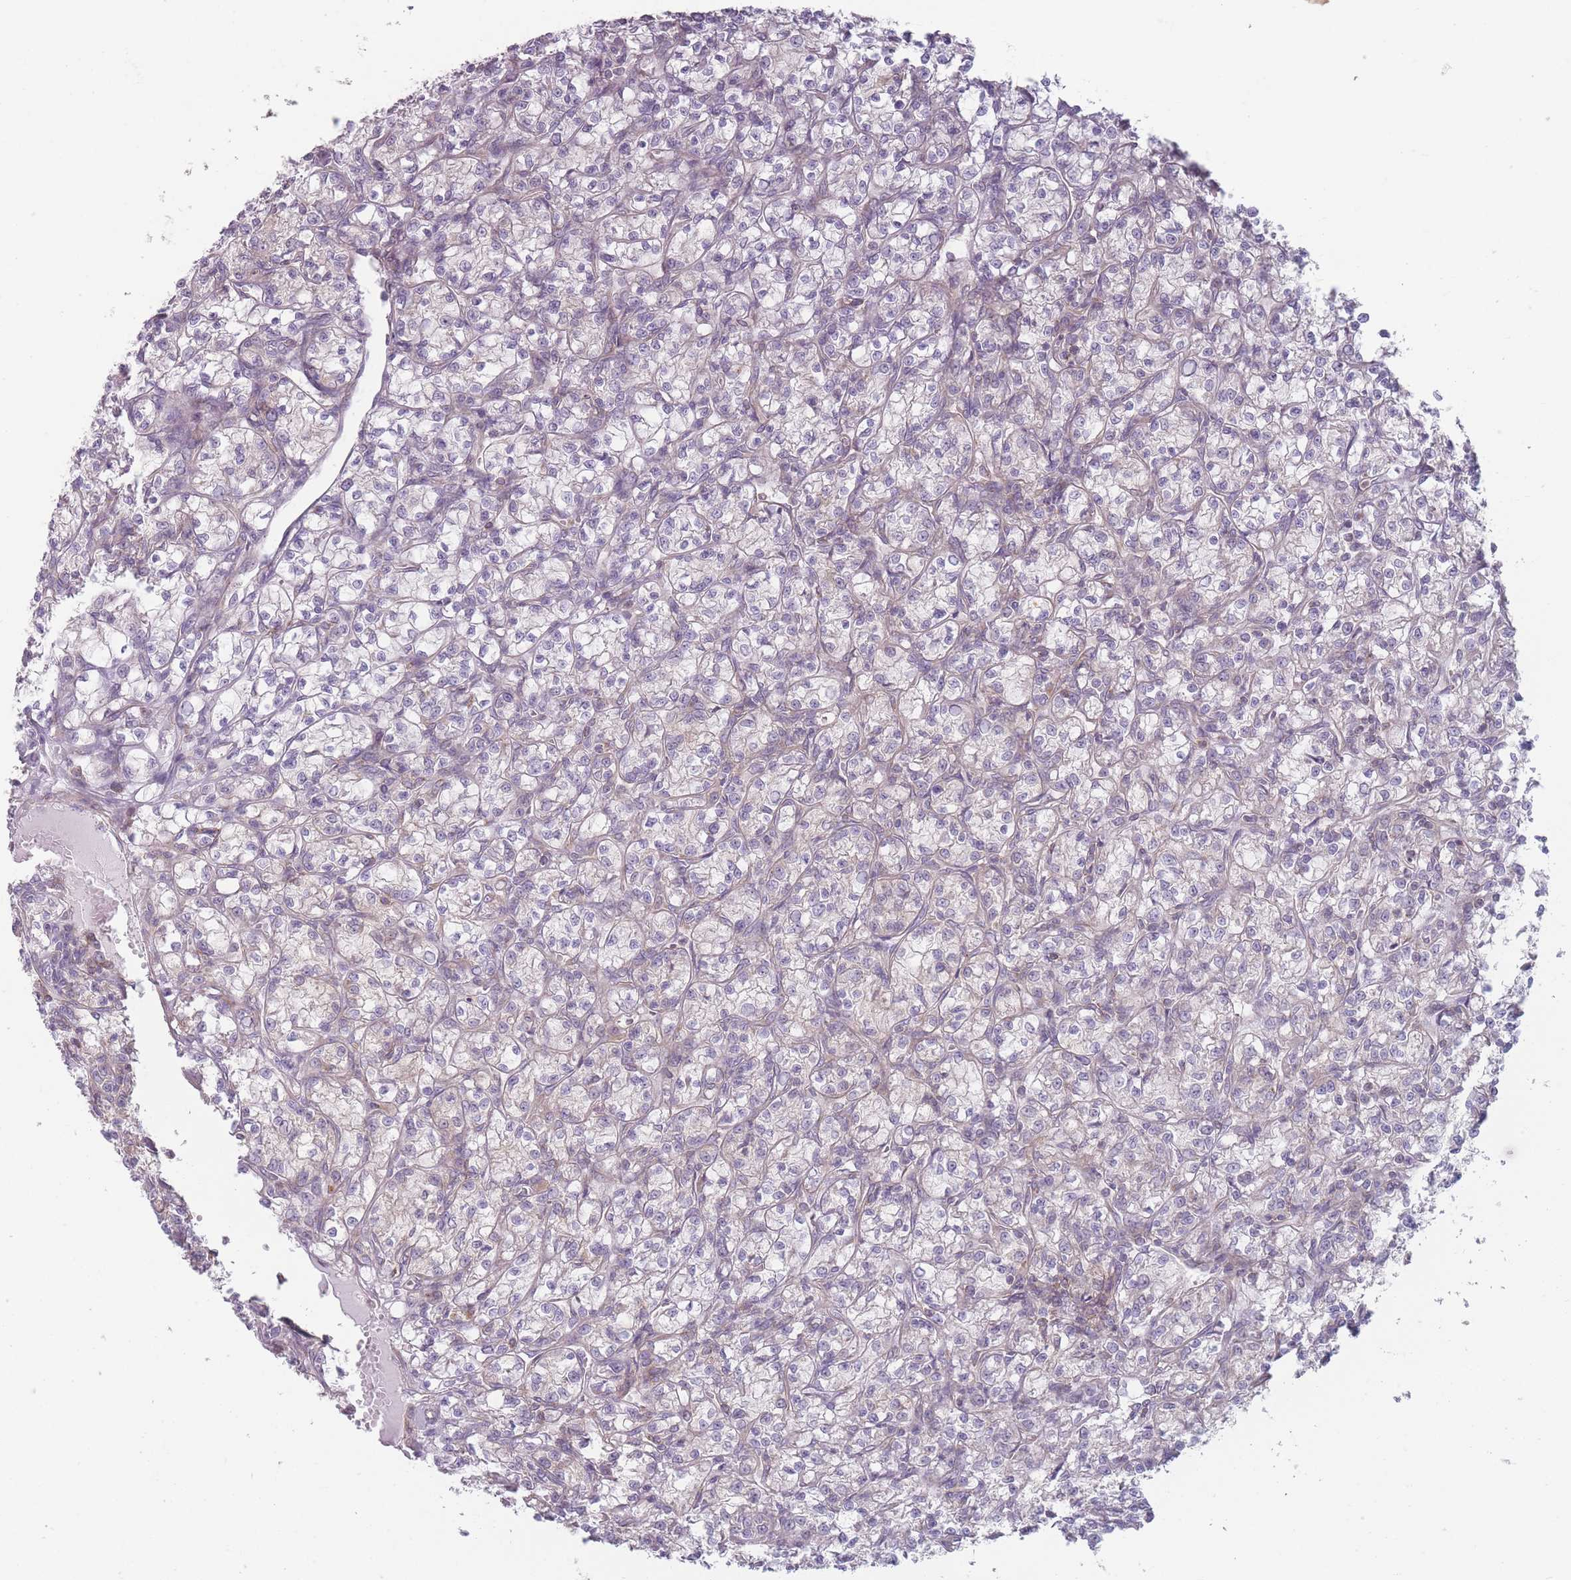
{"staining": {"intensity": "negative", "quantity": "none", "location": "none"}, "tissue": "renal cancer", "cell_type": "Tumor cells", "image_type": "cancer", "snomed": [{"axis": "morphology", "description": "Adenocarcinoma, NOS"}, {"axis": "topography", "description": "Kidney"}], "caption": "There is no significant positivity in tumor cells of adenocarcinoma (renal).", "gene": "HSBP1L1", "patient": {"sex": "female", "age": 59}}